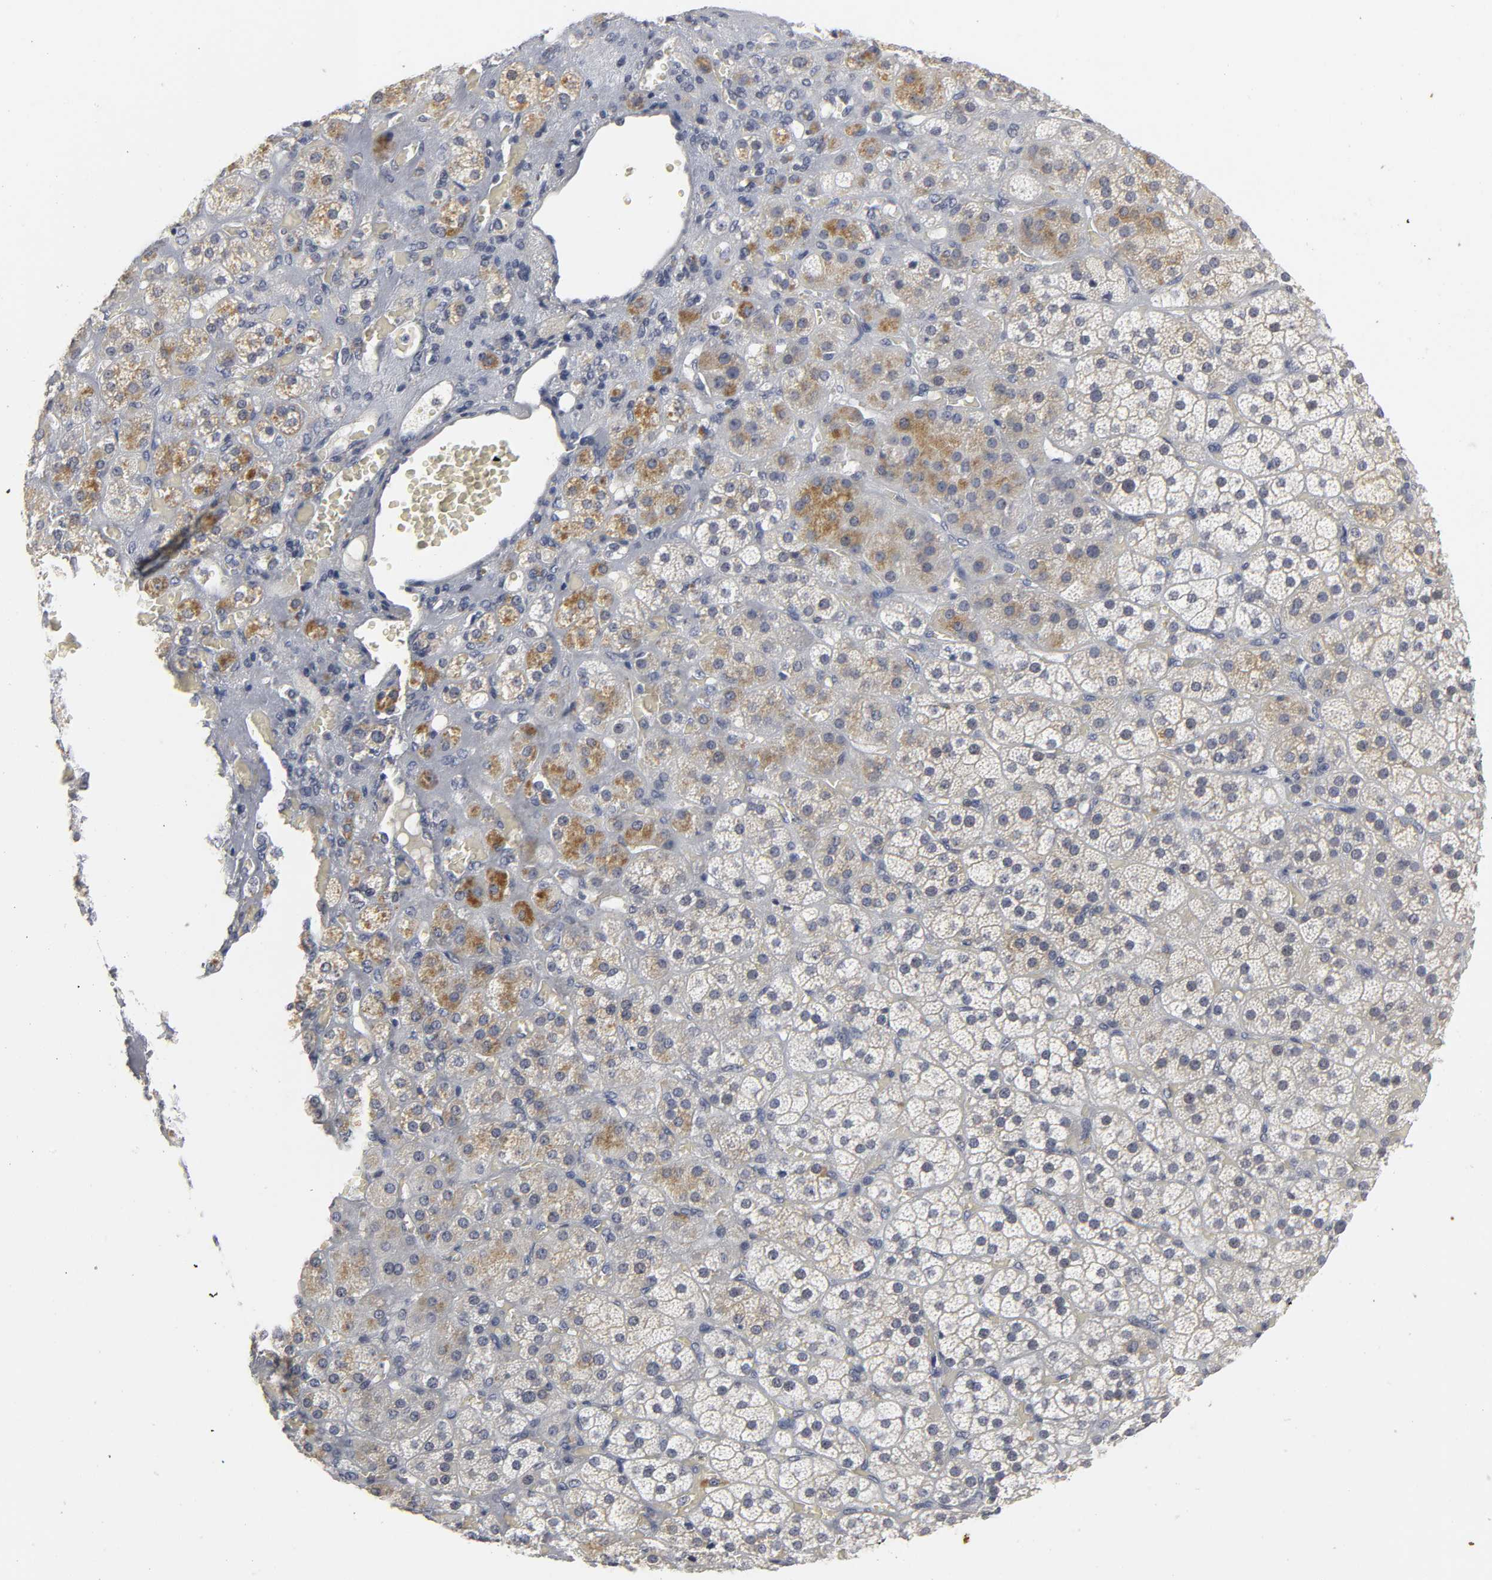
{"staining": {"intensity": "moderate", "quantity": "25%-75%", "location": "cytoplasmic/membranous"}, "tissue": "adrenal gland", "cell_type": "Glandular cells", "image_type": "normal", "snomed": [{"axis": "morphology", "description": "Normal tissue, NOS"}, {"axis": "topography", "description": "Adrenal gland"}], "caption": "Adrenal gland stained for a protein (brown) demonstrates moderate cytoplasmic/membranous positive positivity in approximately 25%-75% of glandular cells.", "gene": "TCAP", "patient": {"sex": "female", "age": 71}}